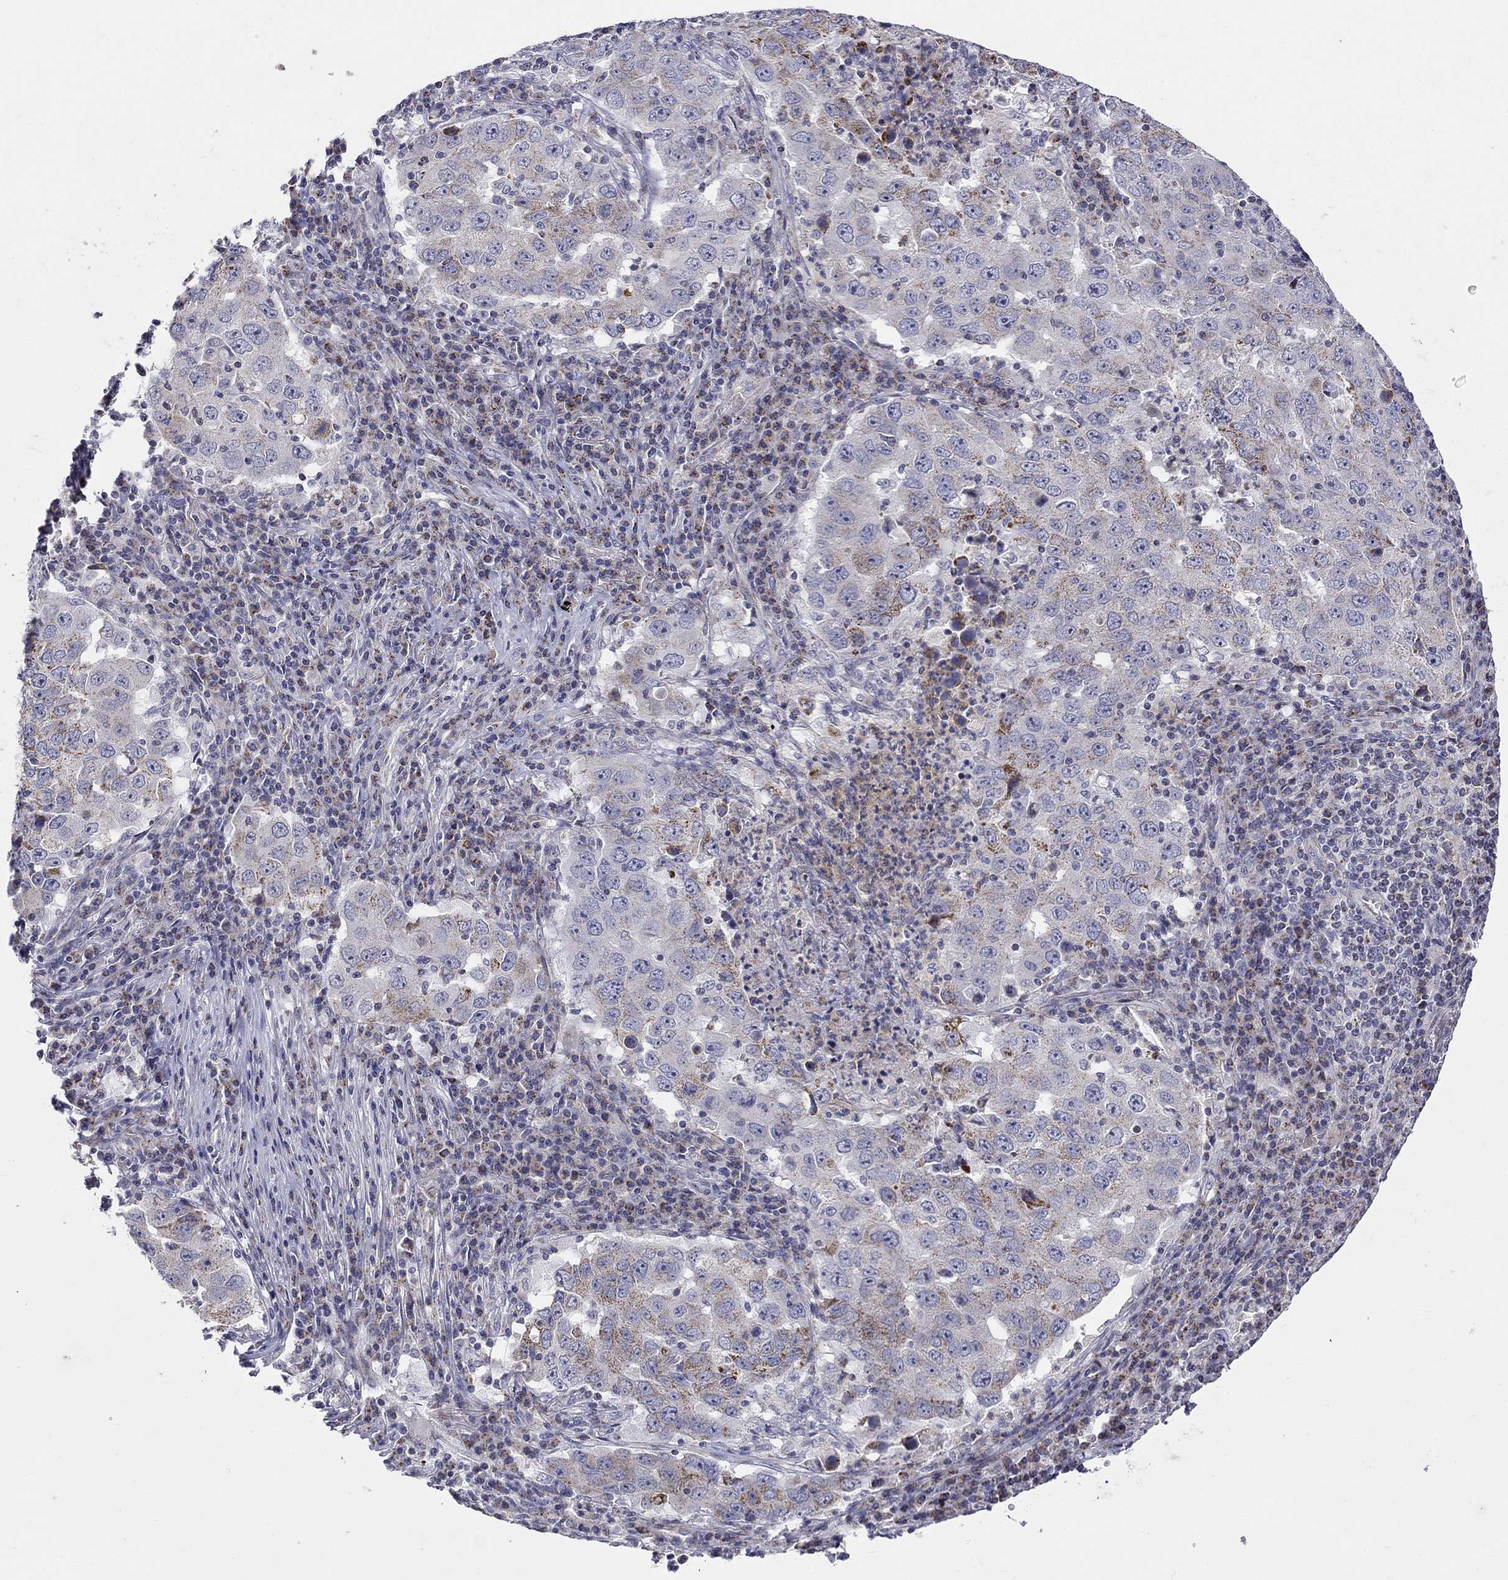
{"staining": {"intensity": "strong", "quantity": "25%-75%", "location": "cytoplasmic/membranous"}, "tissue": "lung cancer", "cell_type": "Tumor cells", "image_type": "cancer", "snomed": [{"axis": "morphology", "description": "Adenocarcinoma, NOS"}, {"axis": "topography", "description": "Lung"}], "caption": "Lung adenocarcinoma was stained to show a protein in brown. There is high levels of strong cytoplasmic/membranous expression in approximately 25%-75% of tumor cells.", "gene": "HMX2", "patient": {"sex": "male", "age": 73}}